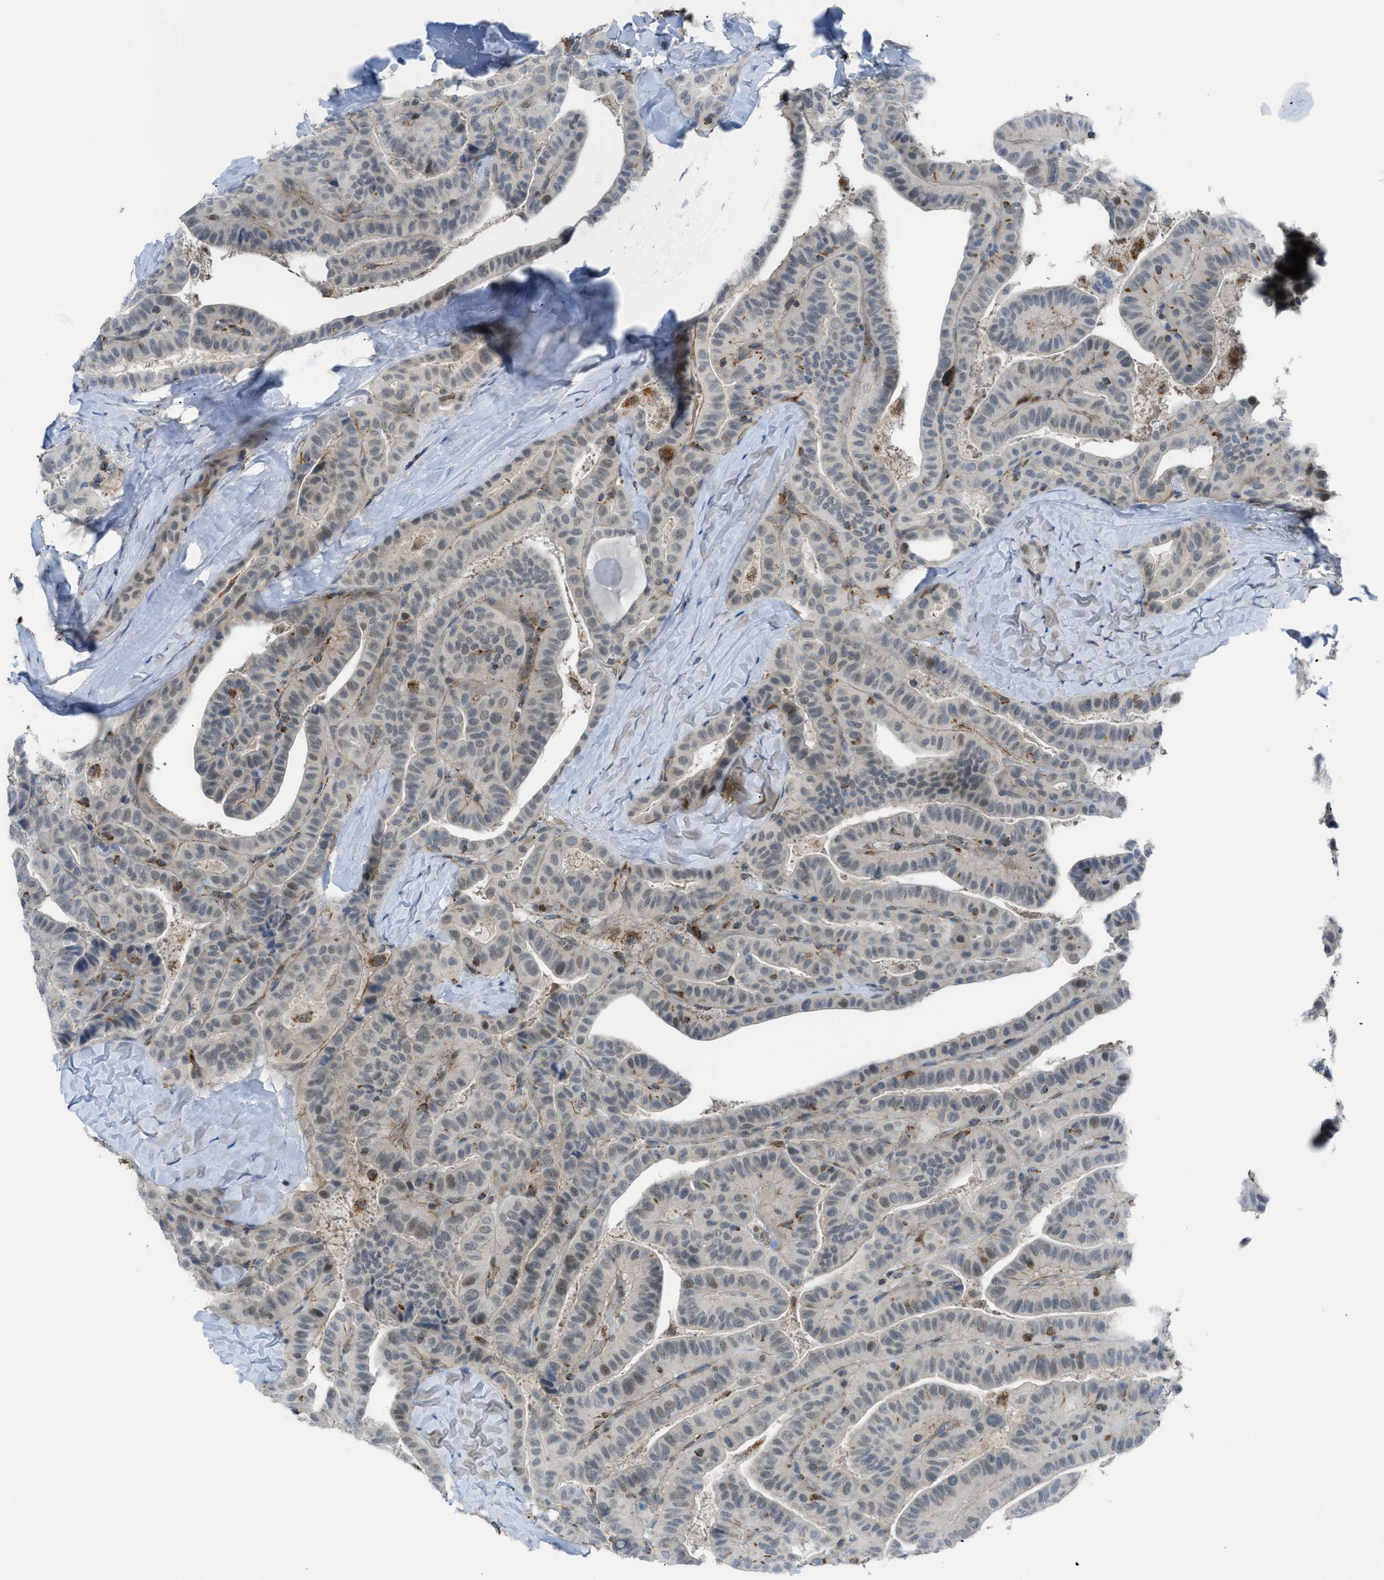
{"staining": {"intensity": "moderate", "quantity": "<25%", "location": "nuclear"}, "tissue": "thyroid cancer", "cell_type": "Tumor cells", "image_type": "cancer", "snomed": [{"axis": "morphology", "description": "Papillary adenocarcinoma, NOS"}, {"axis": "topography", "description": "Thyroid gland"}], "caption": "Moderate nuclear expression for a protein is identified in about <25% of tumor cells of thyroid cancer (papillary adenocarcinoma) using immunohistochemistry.", "gene": "SRM", "patient": {"sex": "male", "age": 77}}